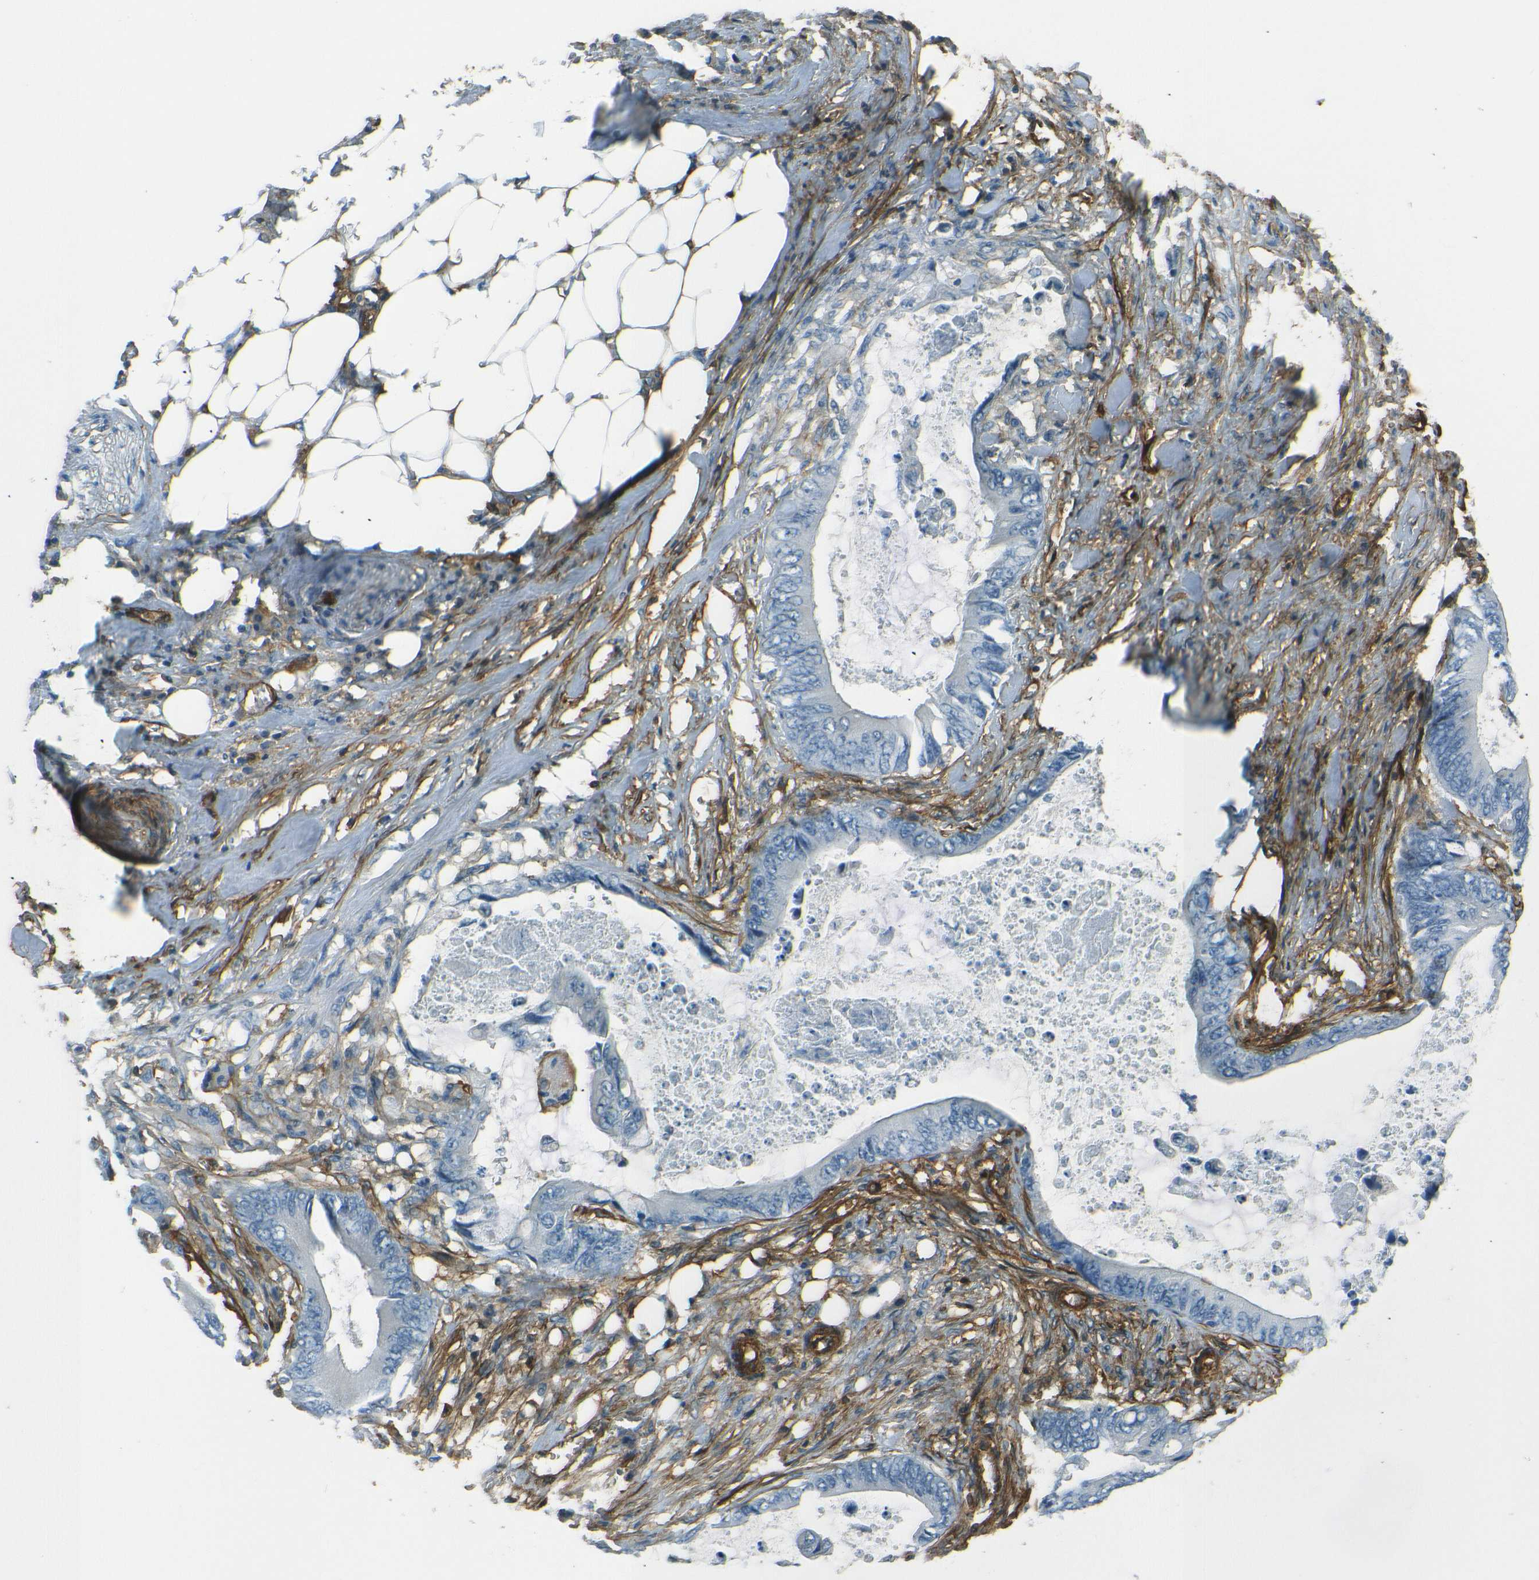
{"staining": {"intensity": "negative", "quantity": "none", "location": "none"}, "tissue": "colorectal cancer", "cell_type": "Tumor cells", "image_type": "cancer", "snomed": [{"axis": "morphology", "description": "Normal tissue, NOS"}, {"axis": "morphology", "description": "Adenocarcinoma, NOS"}, {"axis": "topography", "description": "Rectum"}, {"axis": "topography", "description": "Peripheral nerve tissue"}], "caption": "Immunohistochemistry (IHC) of human colorectal adenocarcinoma displays no expression in tumor cells.", "gene": "ENTPD1", "patient": {"sex": "female", "age": 77}}